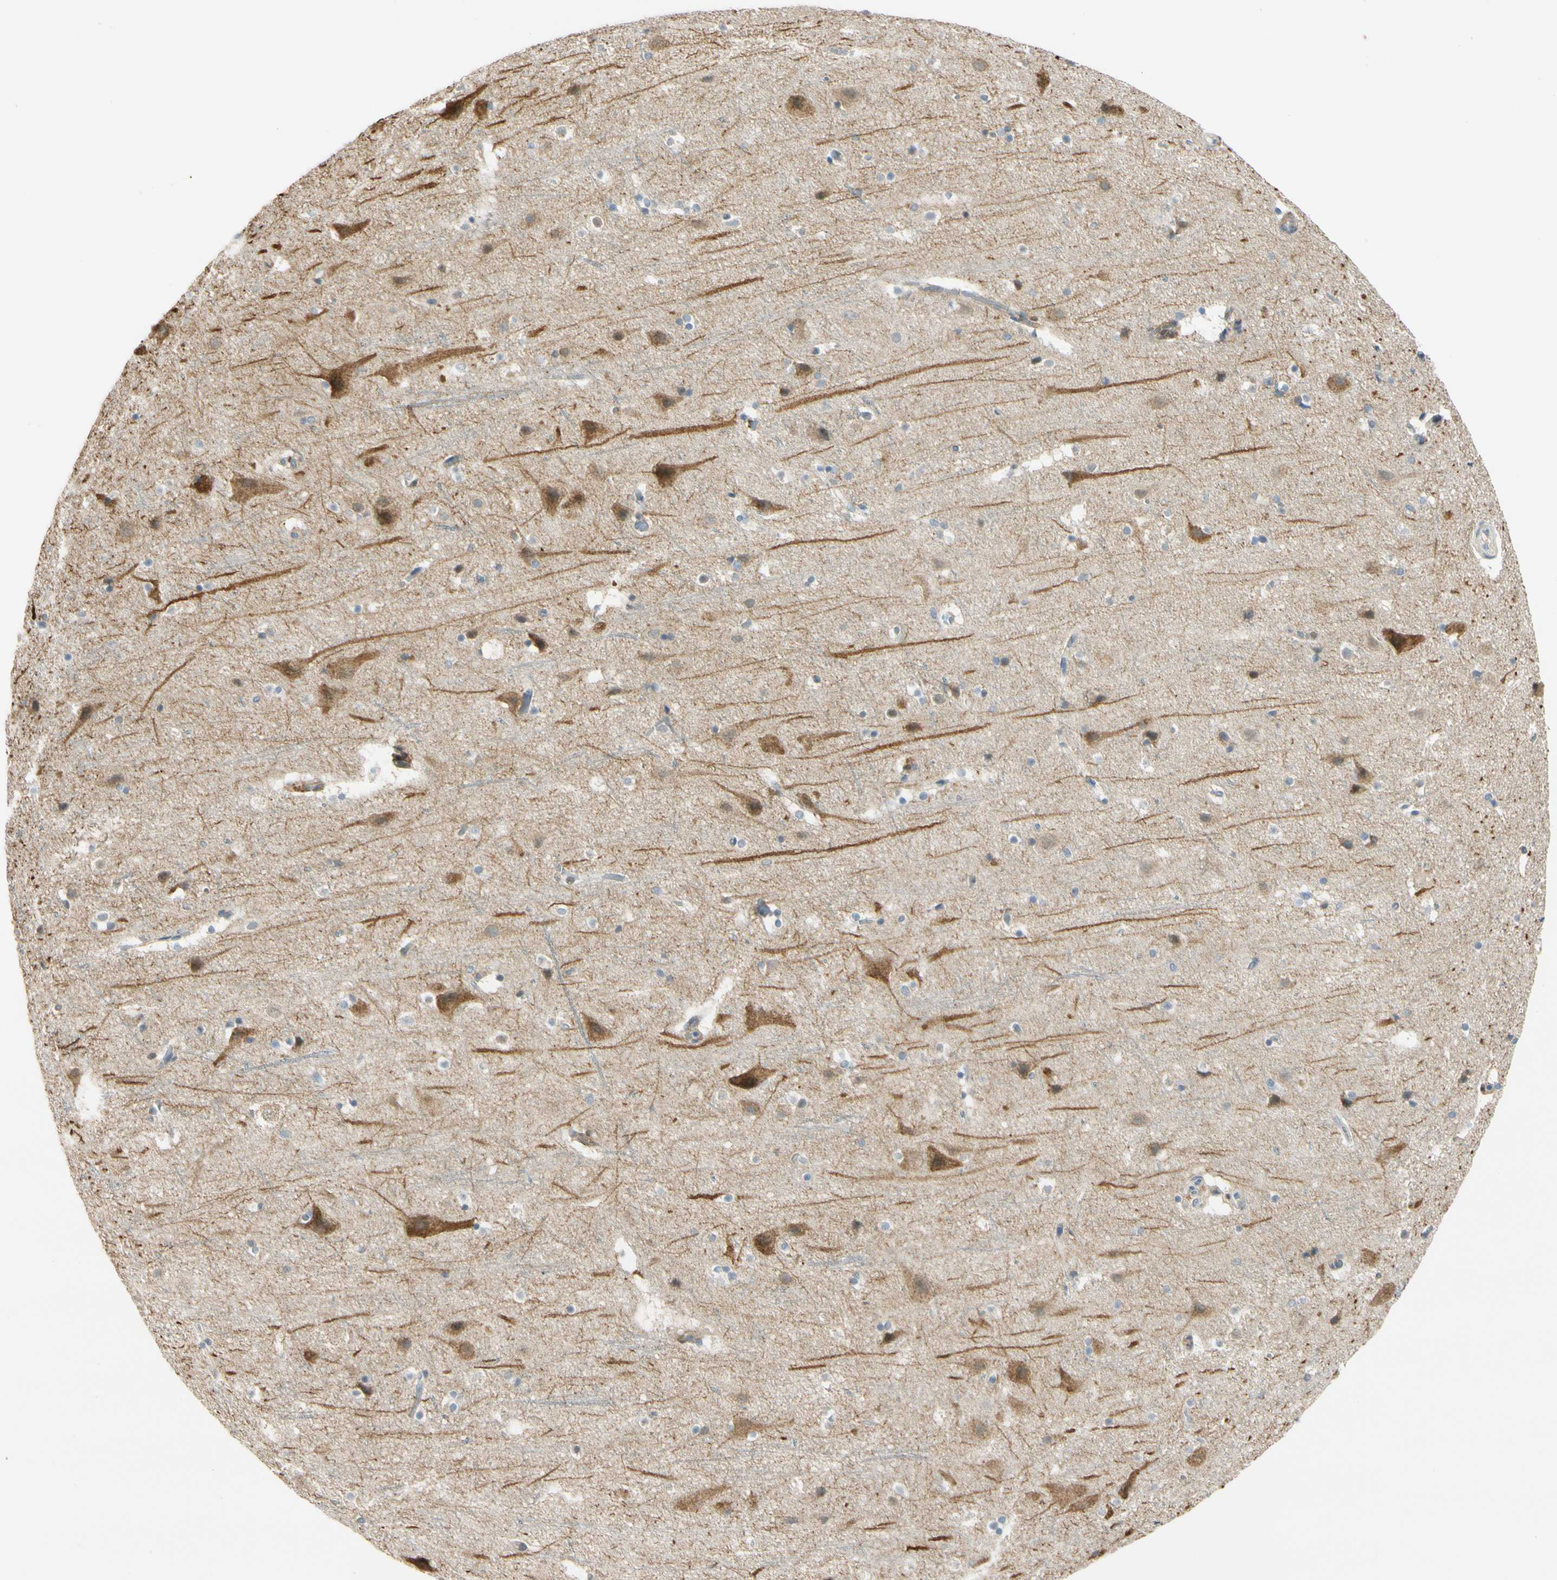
{"staining": {"intensity": "moderate", "quantity": "<25%", "location": "cytoplasmic/membranous"}, "tissue": "cerebral cortex", "cell_type": "Endothelial cells", "image_type": "normal", "snomed": [{"axis": "morphology", "description": "Normal tissue, NOS"}, {"axis": "topography", "description": "Cerebral cortex"}], "caption": "This image shows IHC staining of unremarkable cerebral cortex, with low moderate cytoplasmic/membranous positivity in about <25% of endothelial cells.", "gene": "FHL2", "patient": {"sex": "male", "age": 45}}